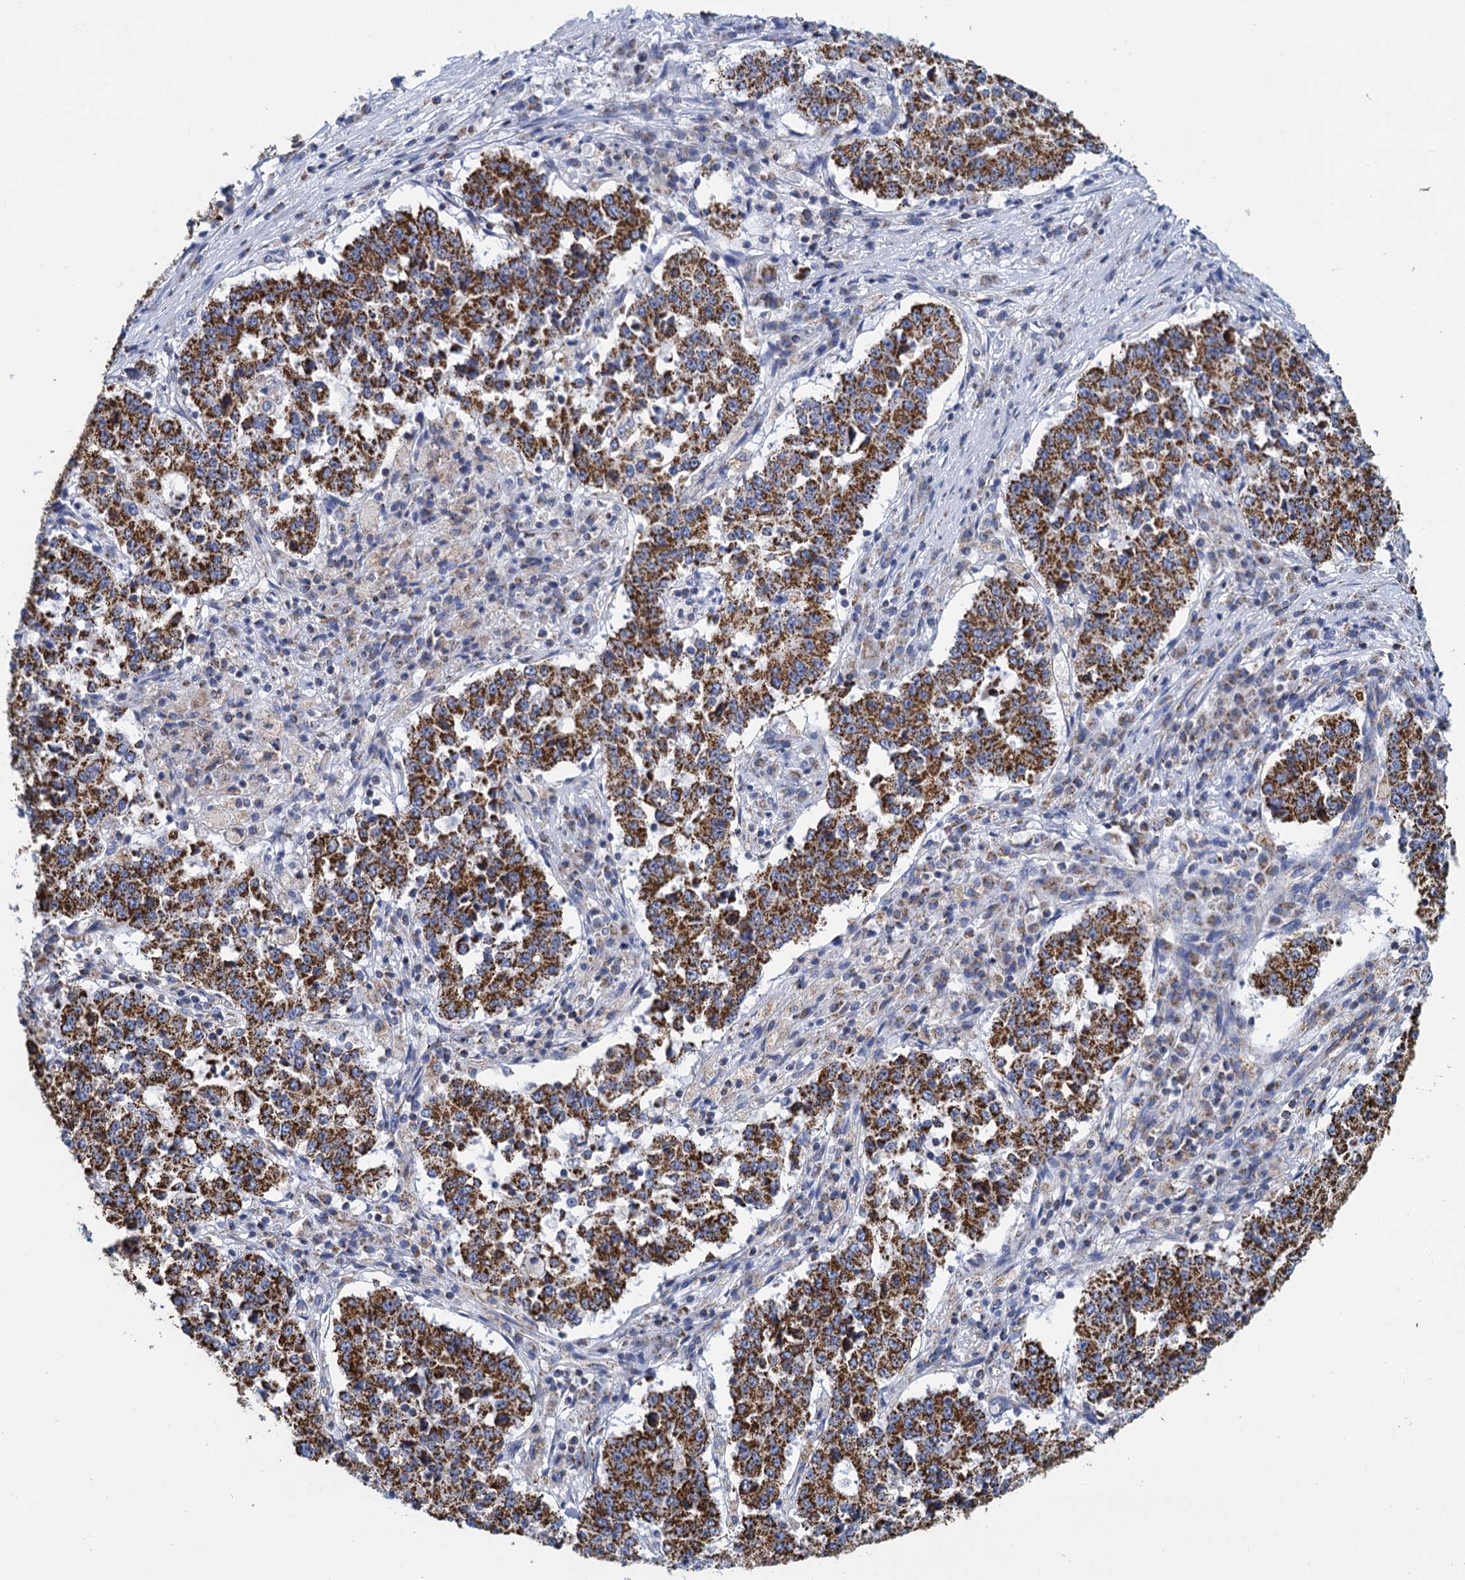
{"staining": {"intensity": "strong", "quantity": ">75%", "location": "cytoplasmic/membranous"}, "tissue": "stomach cancer", "cell_type": "Tumor cells", "image_type": "cancer", "snomed": [{"axis": "morphology", "description": "Adenocarcinoma, NOS"}, {"axis": "topography", "description": "Stomach"}], "caption": "IHC micrograph of human stomach adenocarcinoma stained for a protein (brown), which reveals high levels of strong cytoplasmic/membranous staining in about >75% of tumor cells.", "gene": "CCP110", "patient": {"sex": "male", "age": 59}}